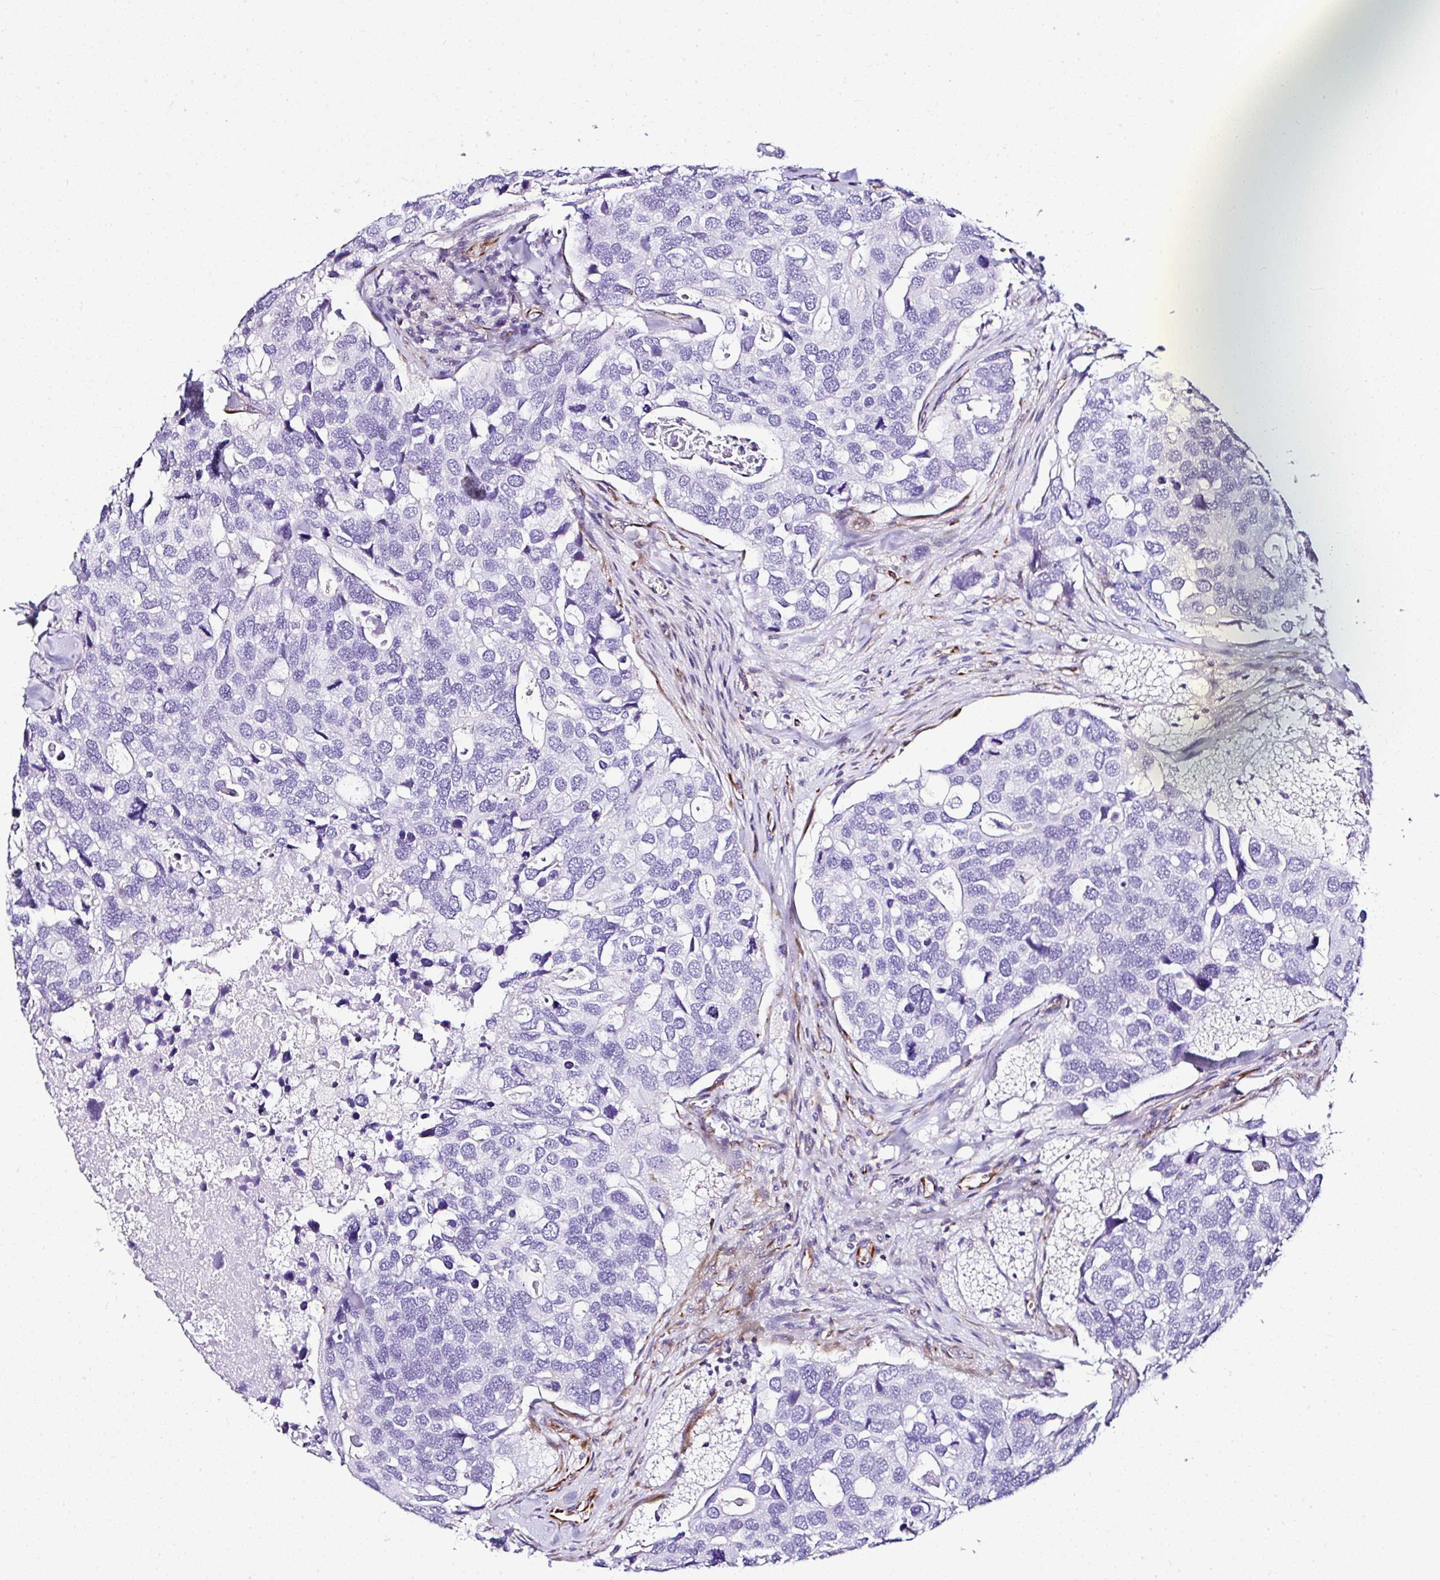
{"staining": {"intensity": "negative", "quantity": "none", "location": "none"}, "tissue": "breast cancer", "cell_type": "Tumor cells", "image_type": "cancer", "snomed": [{"axis": "morphology", "description": "Duct carcinoma"}, {"axis": "topography", "description": "Breast"}], "caption": "A histopathology image of breast invasive ductal carcinoma stained for a protein shows no brown staining in tumor cells.", "gene": "DEPDC5", "patient": {"sex": "female", "age": 83}}